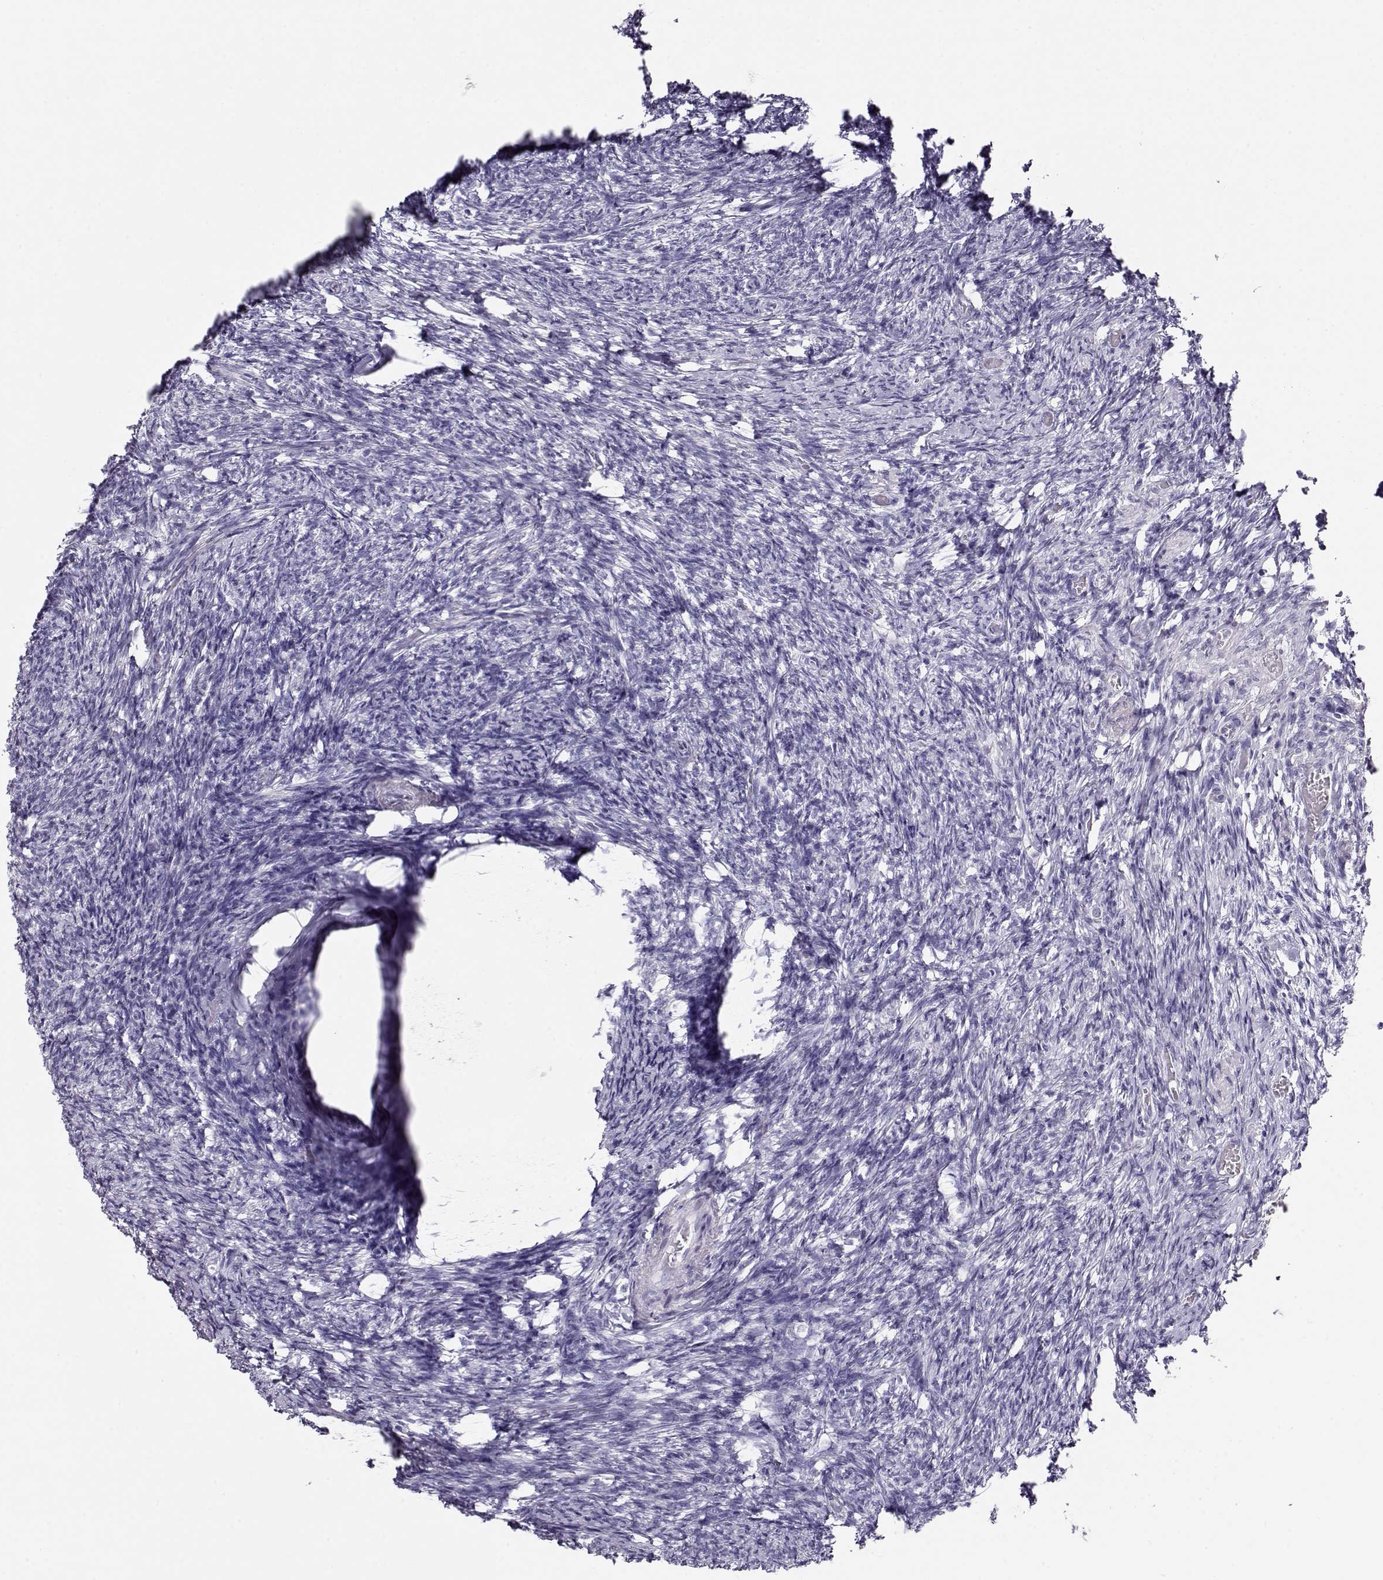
{"staining": {"intensity": "negative", "quantity": "none", "location": "none"}, "tissue": "ovary", "cell_type": "Follicle cells", "image_type": "normal", "snomed": [{"axis": "morphology", "description": "Normal tissue, NOS"}, {"axis": "topography", "description": "Ovary"}], "caption": "Follicle cells are negative for brown protein staining in unremarkable ovary. Nuclei are stained in blue.", "gene": "ACTN2", "patient": {"sex": "female", "age": 72}}